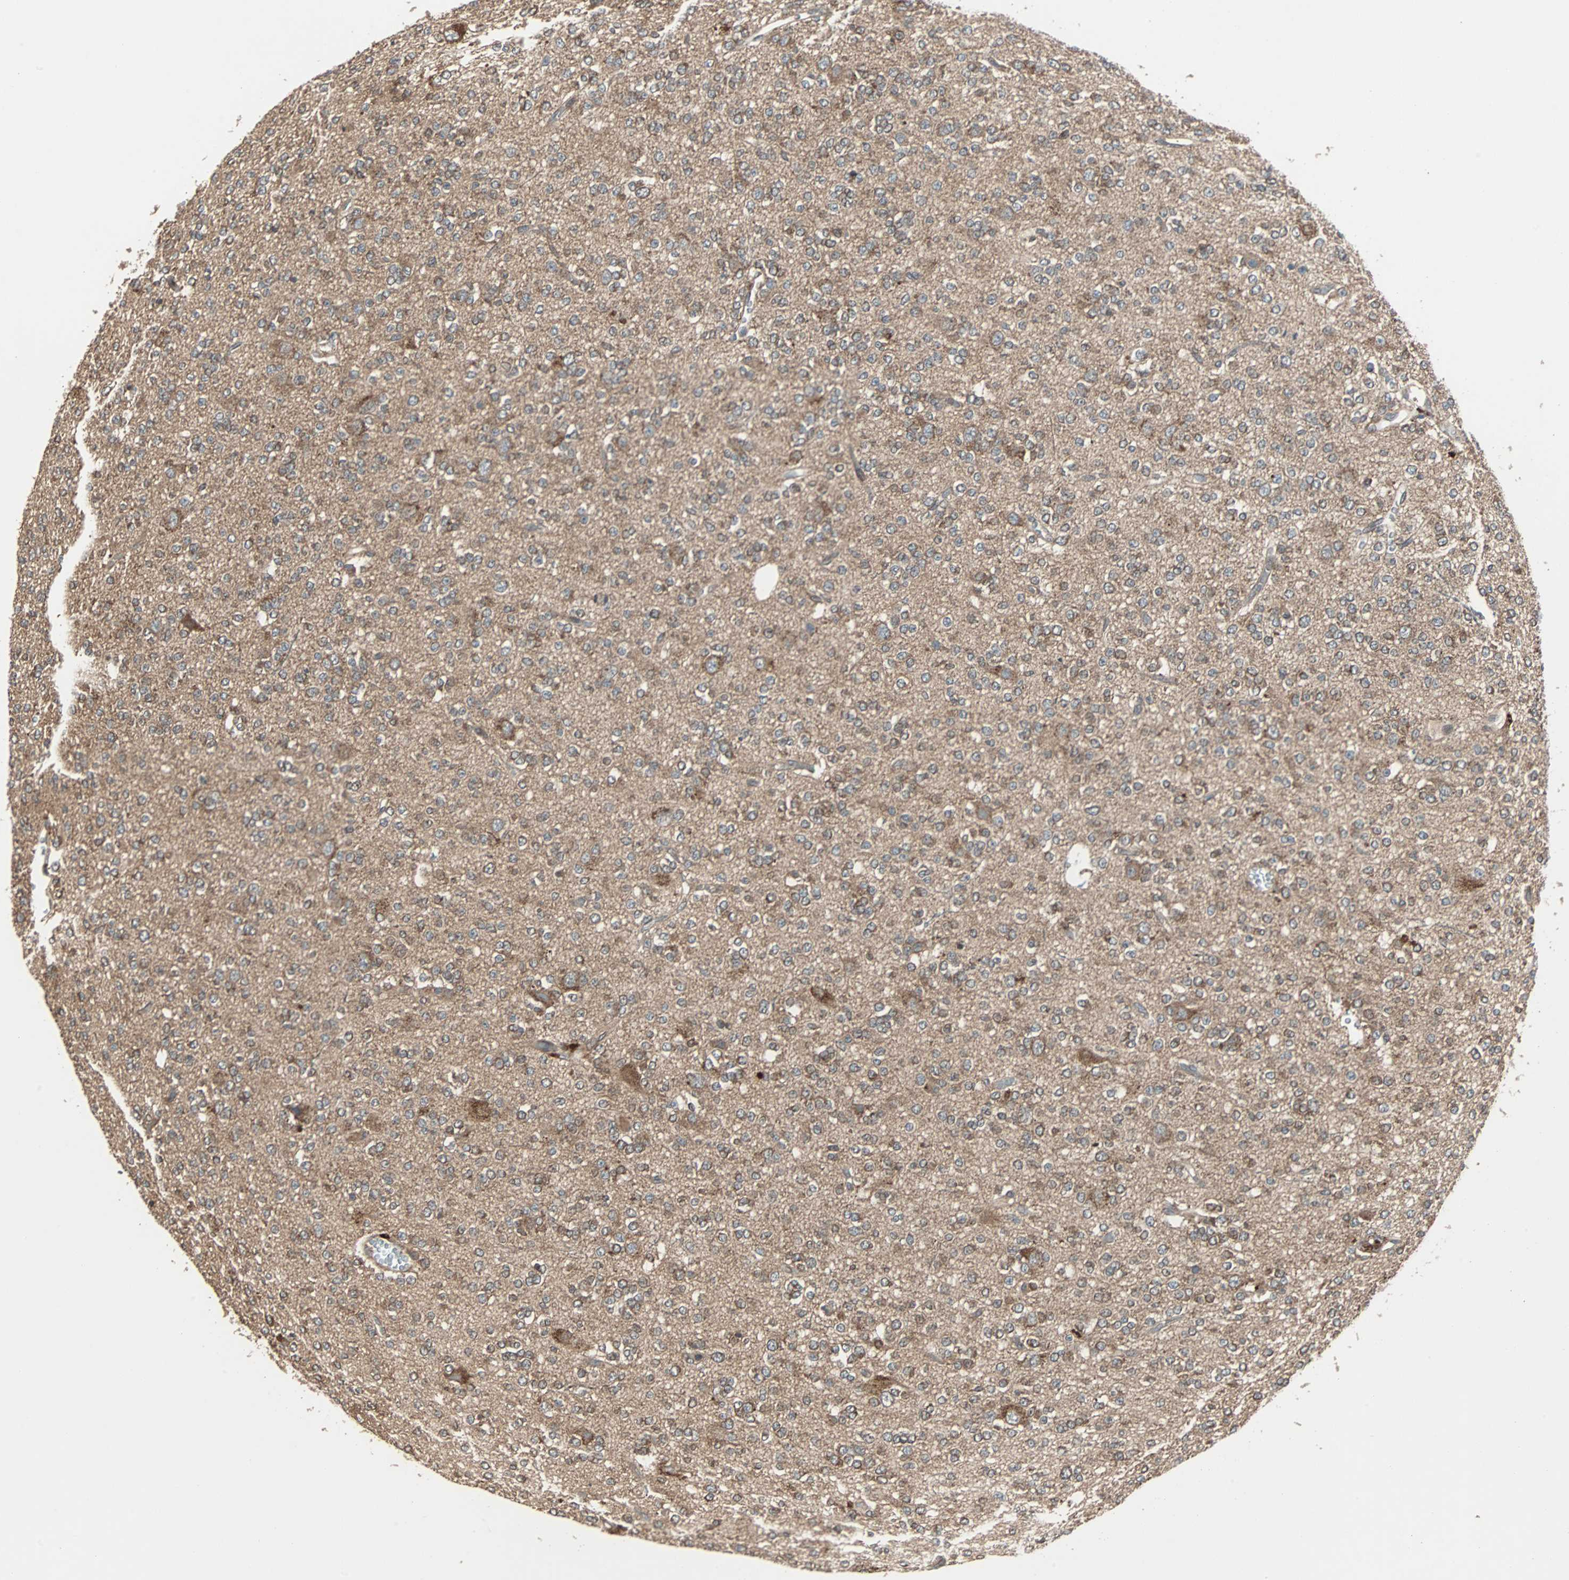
{"staining": {"intensity": "moderate", "quantity": "25%-75%", "location": "cytoplasmic/membranous"}, "tissue": "glioma", "cell_type": "Tumor cells", "image_type": "cancer", "snomed": [{"axis": "morphology", "description": "Glioma, malignant, Low grade"}, {"axis": "topography", "description": "Brain"}], "caption": "Protein expression analysis of glioma exhibits moderate cytoplasmic/membranous positivity in about 25%-75% of tumor cells.", "gene": "RAB7A", "patient": {"sex": "male", "age": 38}}